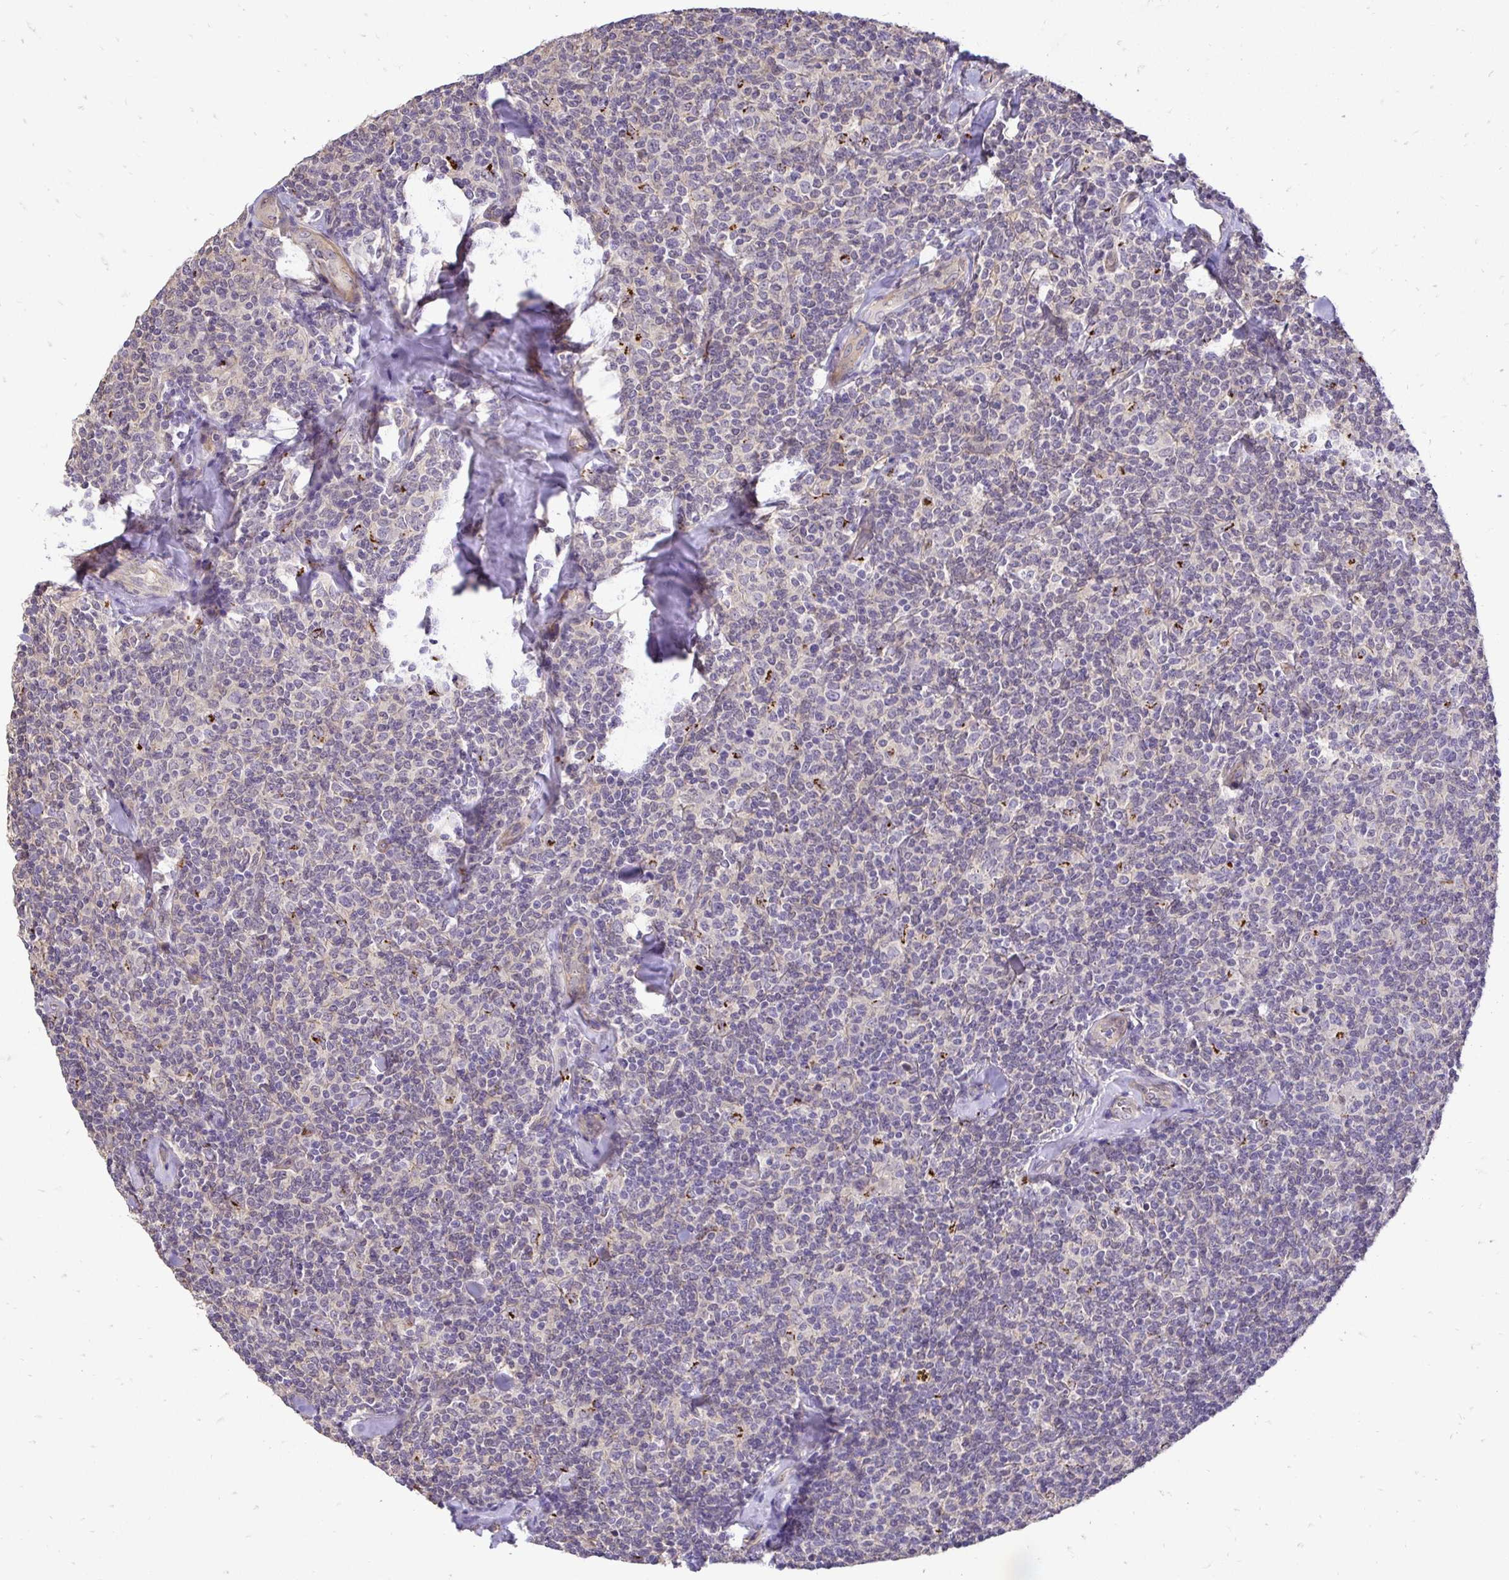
{"staining": {"intensity": "negative", "quantity": "none", "location": "none"}, "tissue": "lymphoma", "cell_type": "Tumor cells", "image_type": "cancer", "snomed": [{"axis": "morphology", "description": "Malignant lymphoma, non-Hodgkin's type, Low grade"}, {"axis": "topography", "description": "Lymph node"}], "caption": "A high-resolution image shows immunohistochemistry staining of lymphoma, which shows no significant expression in tumor cells.", "gene": "SLC9A1", "patient": {"sex": "female", "age": 56}}